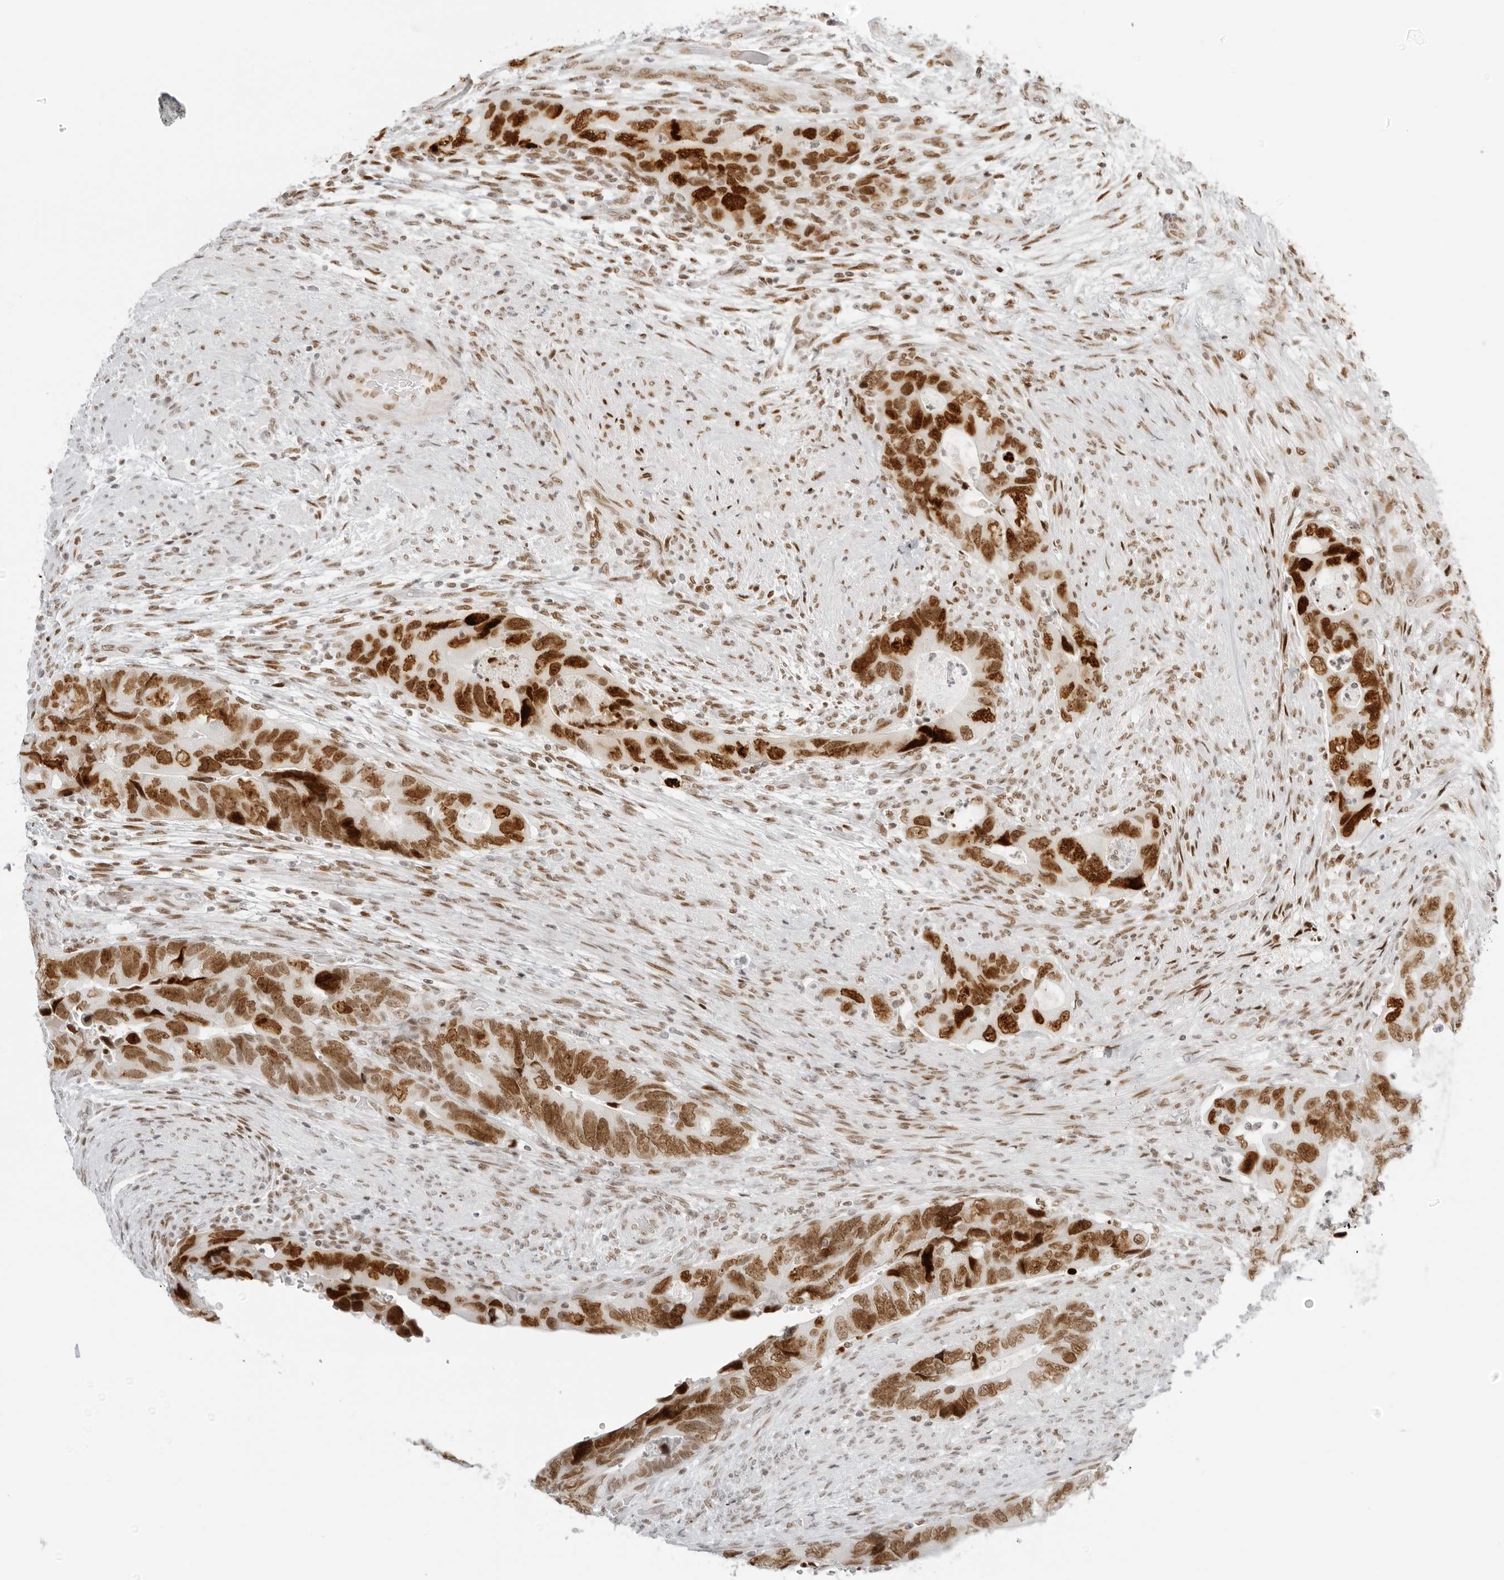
{"staining": {"intensity": "strong", "quantity": ">75%", "location": "nuclear"}, "tissue": "colorectal cancer", "cell_type": "Tumor cells", "image_type": "cancer", "snomed": [{"axis": "morphology", "description": "Adenocarcinoma, NOS"}, {"axis": "topography", "description": "Rectum"}], "caption": "This is a micrograph of immunohistochemistry (IHC) staining of adenocarcinoma (colorectal), which shows strong positivity in the nuclear of tumor cells.", "gene": "RCC1", "patient": {"sex": "male", "age": 63}}